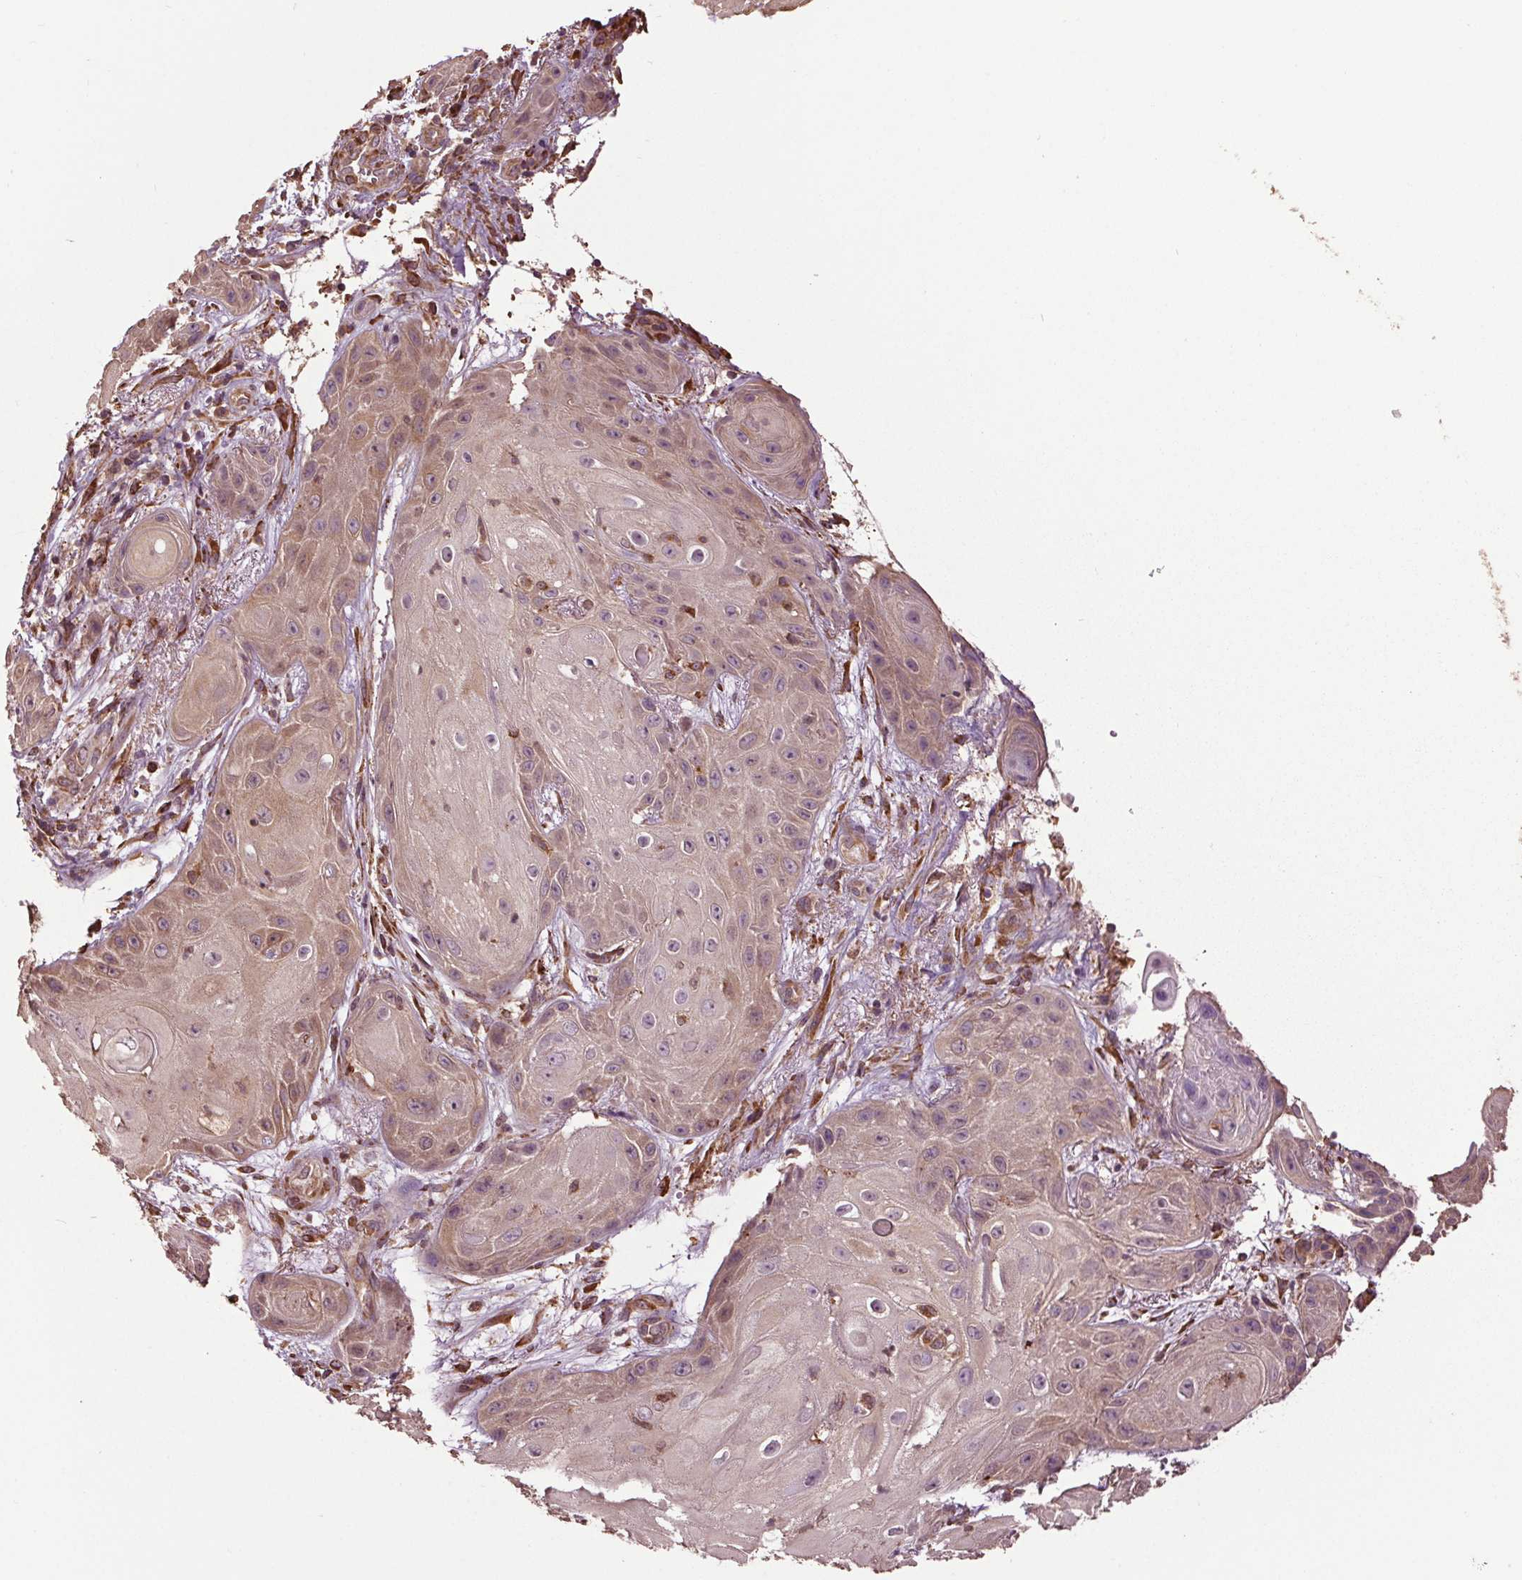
{"staining": {"intensity": "weak", "quantity": "<25%", "location": "cytoplasmic/membranous"}, "tissue": "skin cancer", "cell_type": "Tumor cells", "image_type": "cancer", "snomed": [{"axis": "morphology", "description": "Squamous cell carcinoma, NOS"}, {"axis": "topography", "description": "Skin"}], "caption": "Immunohistochemistry (IHC) of squamous cell carcinoma (skin) demonstrates no staining in tumor cells. (Brightfield microscopy of DAB (3,3'-diaminobenzidine) immunohistochemistry at high magnification).", "gene": "RNPEP", "patient": {"sex": "male", "age": 62}}